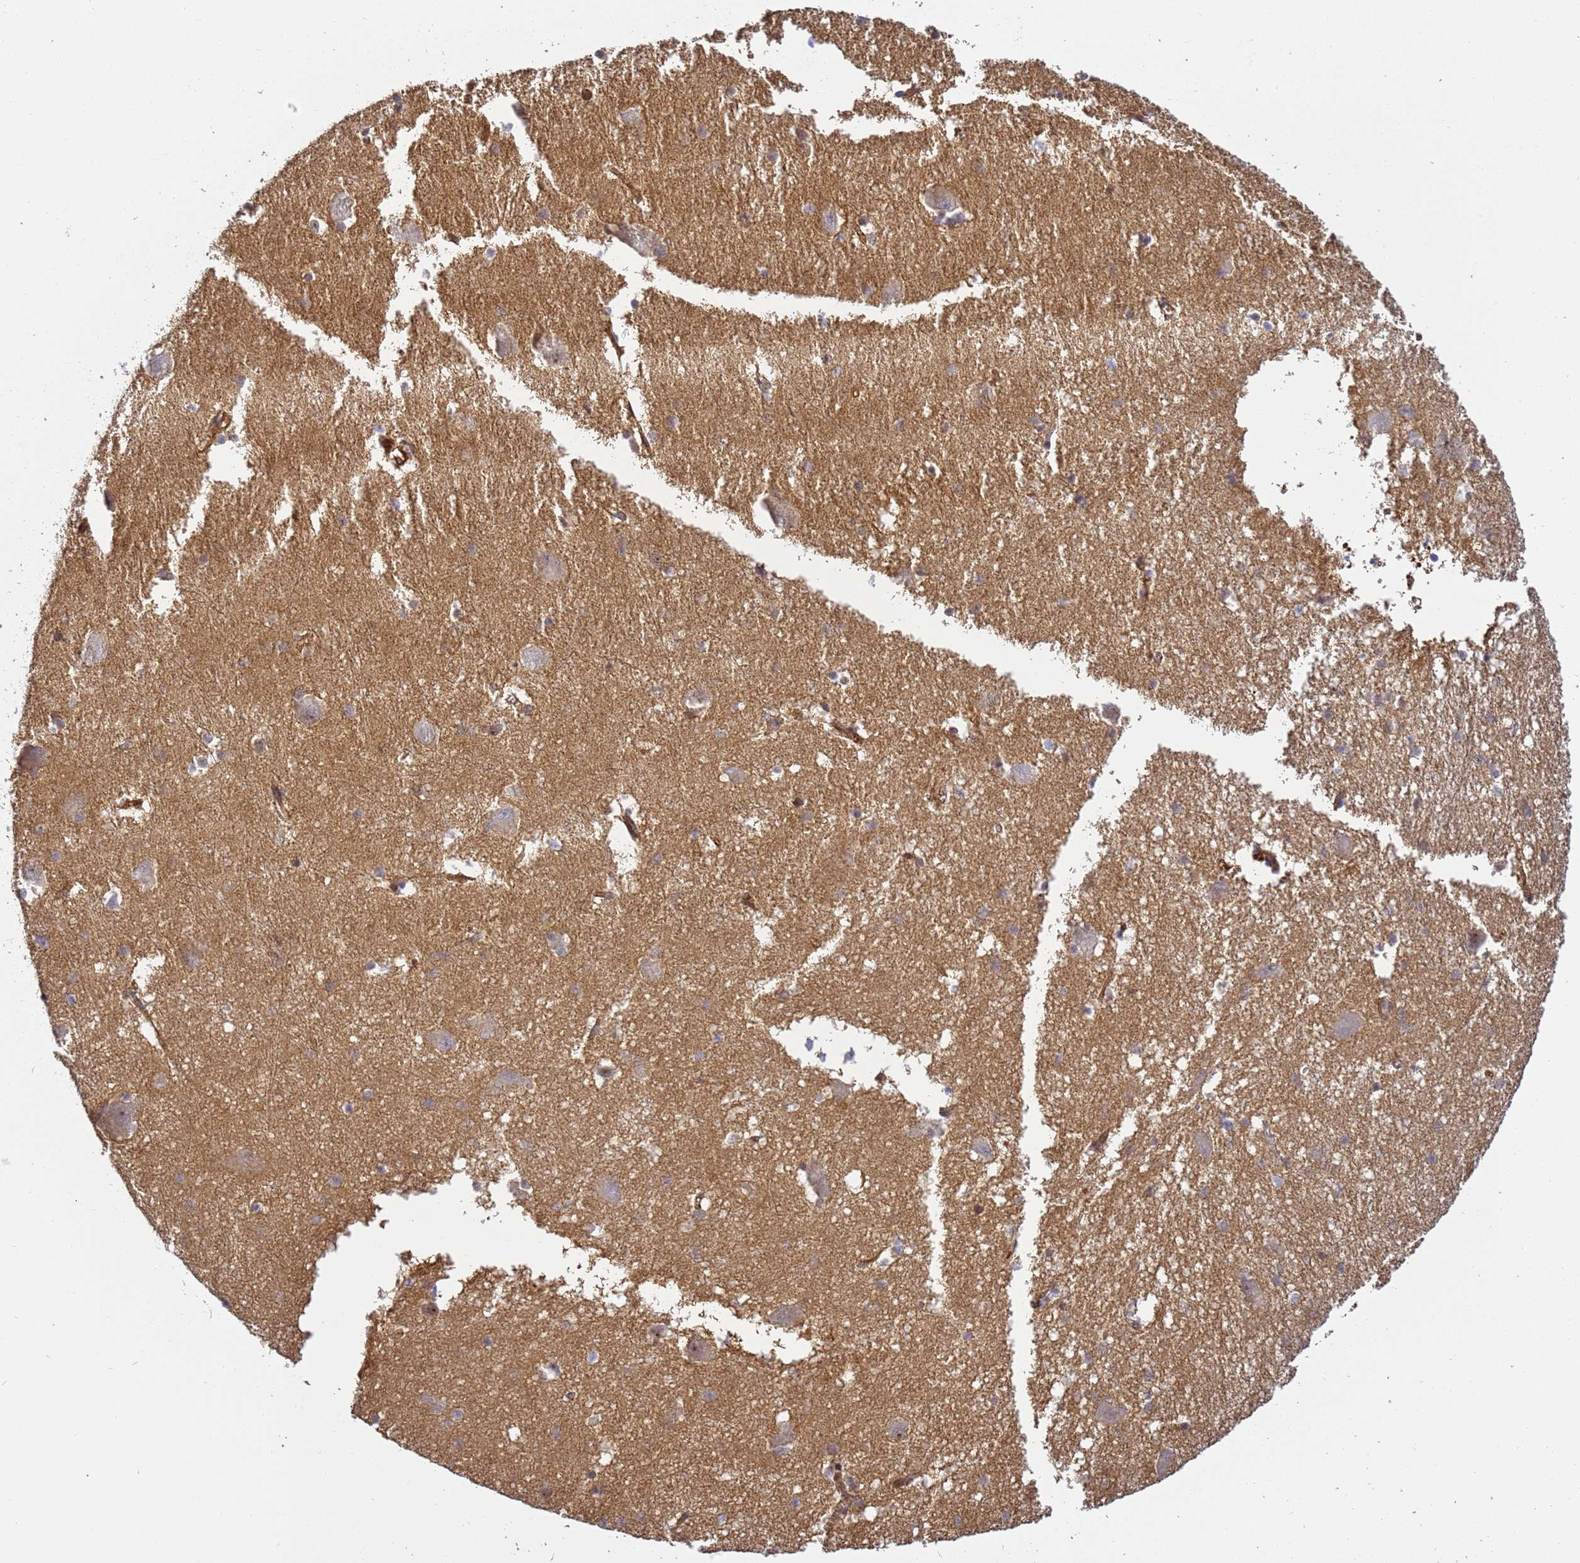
{"staining": {"intensity": "negative", "quantity": "none", "location": "none"}, "tissue": "caudate", "cell_type": "Glial cells", "image_type": "normal", "snomed": [{"axis": "morphology", "description": "Normal tissue, NOS"}, {"axis": "topography", "description": "Lateral ventricle wall"}], "caption": "Immunohistochemistry (IHC) of unremarkable human caudate shows no expression in glial cells. (IHC, brightfield microscopy, high magnification).", "gene": "GON4L", "patient": {"sex": "male", "age": 37}}